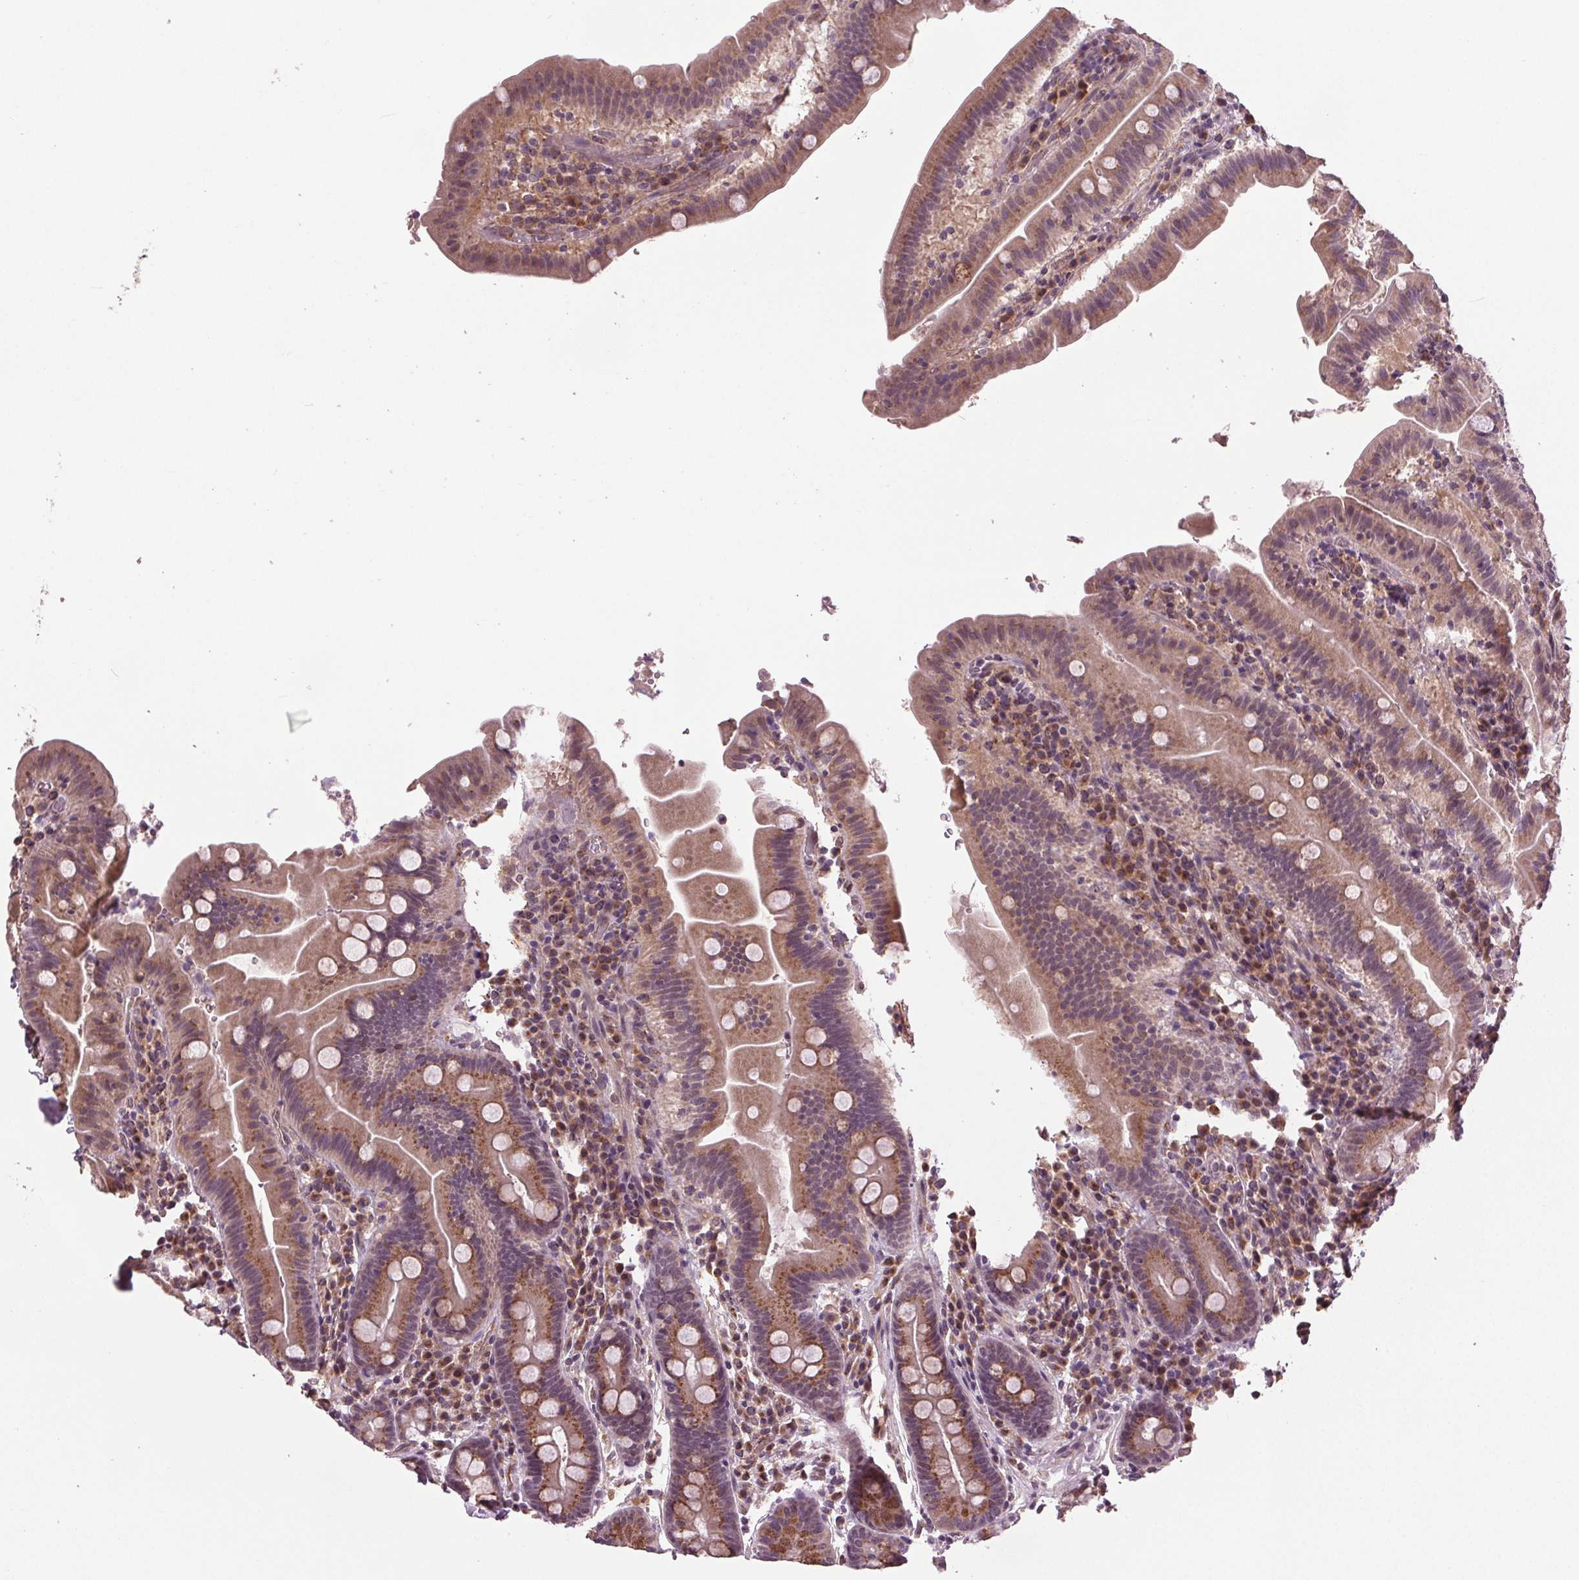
{"staining": {"intensity": "moderate", "quantity": ">75%", "location": "cytoplasmic/membranous"}, "tissue": "small intestine", "cell_type": "Glandular cells", "image_type": "normal", "snomed": [{"axis": "morphology", "description": "Normal tissue, NOS"}, {"axis": "topography", "description": "Small intestine"}], "caption": "The immunohistochemical stain highlights moderate cytoplasmic/membranous expression in glandular cells of normal small intestine. (DAB (3,3'-diaminobenzidine) IHC with brightfield microscopy, high magnification).", "gene": "BSDC1", "patient": {"sex": "male", "age": 26}}